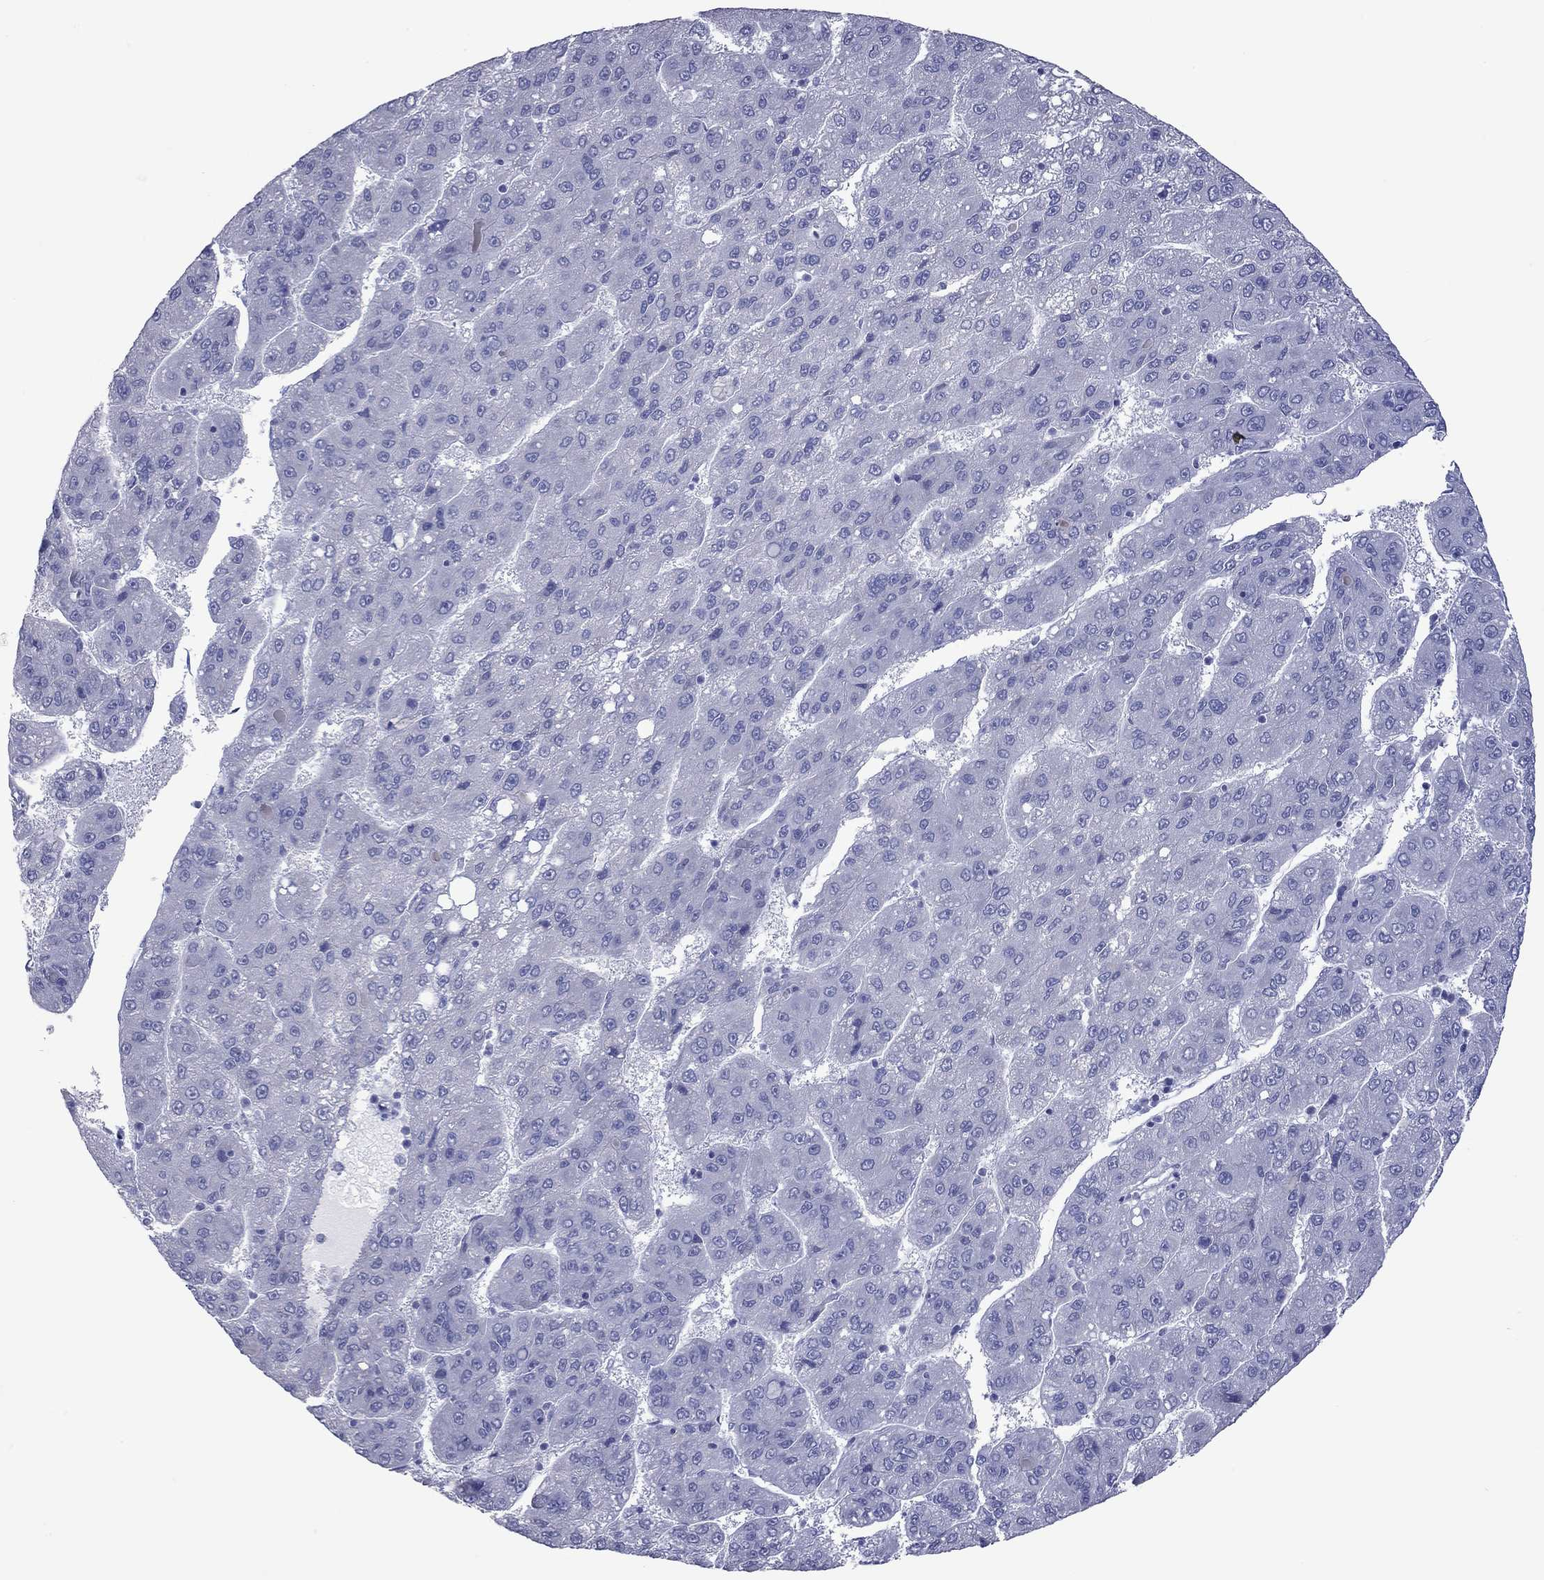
{"staining": {"intensity": "negative", "quantity": "none", "location": "none"}, "tissue": "liver cancer", "cell_type": "Tumor cells", "image_type": "cancer", "snomed": [{"axis": "morphology", "description": "Carcinoma, Hepatocellular, NOS"}, {"axis": "topography", "description": "Liver"}], "caption": "DAB immunohistochemical staining of liver cancer demonstrates no significant staining in tumor cells.", "gene": "VSIG10", "patient": {"sex": "female", "age": 82}}